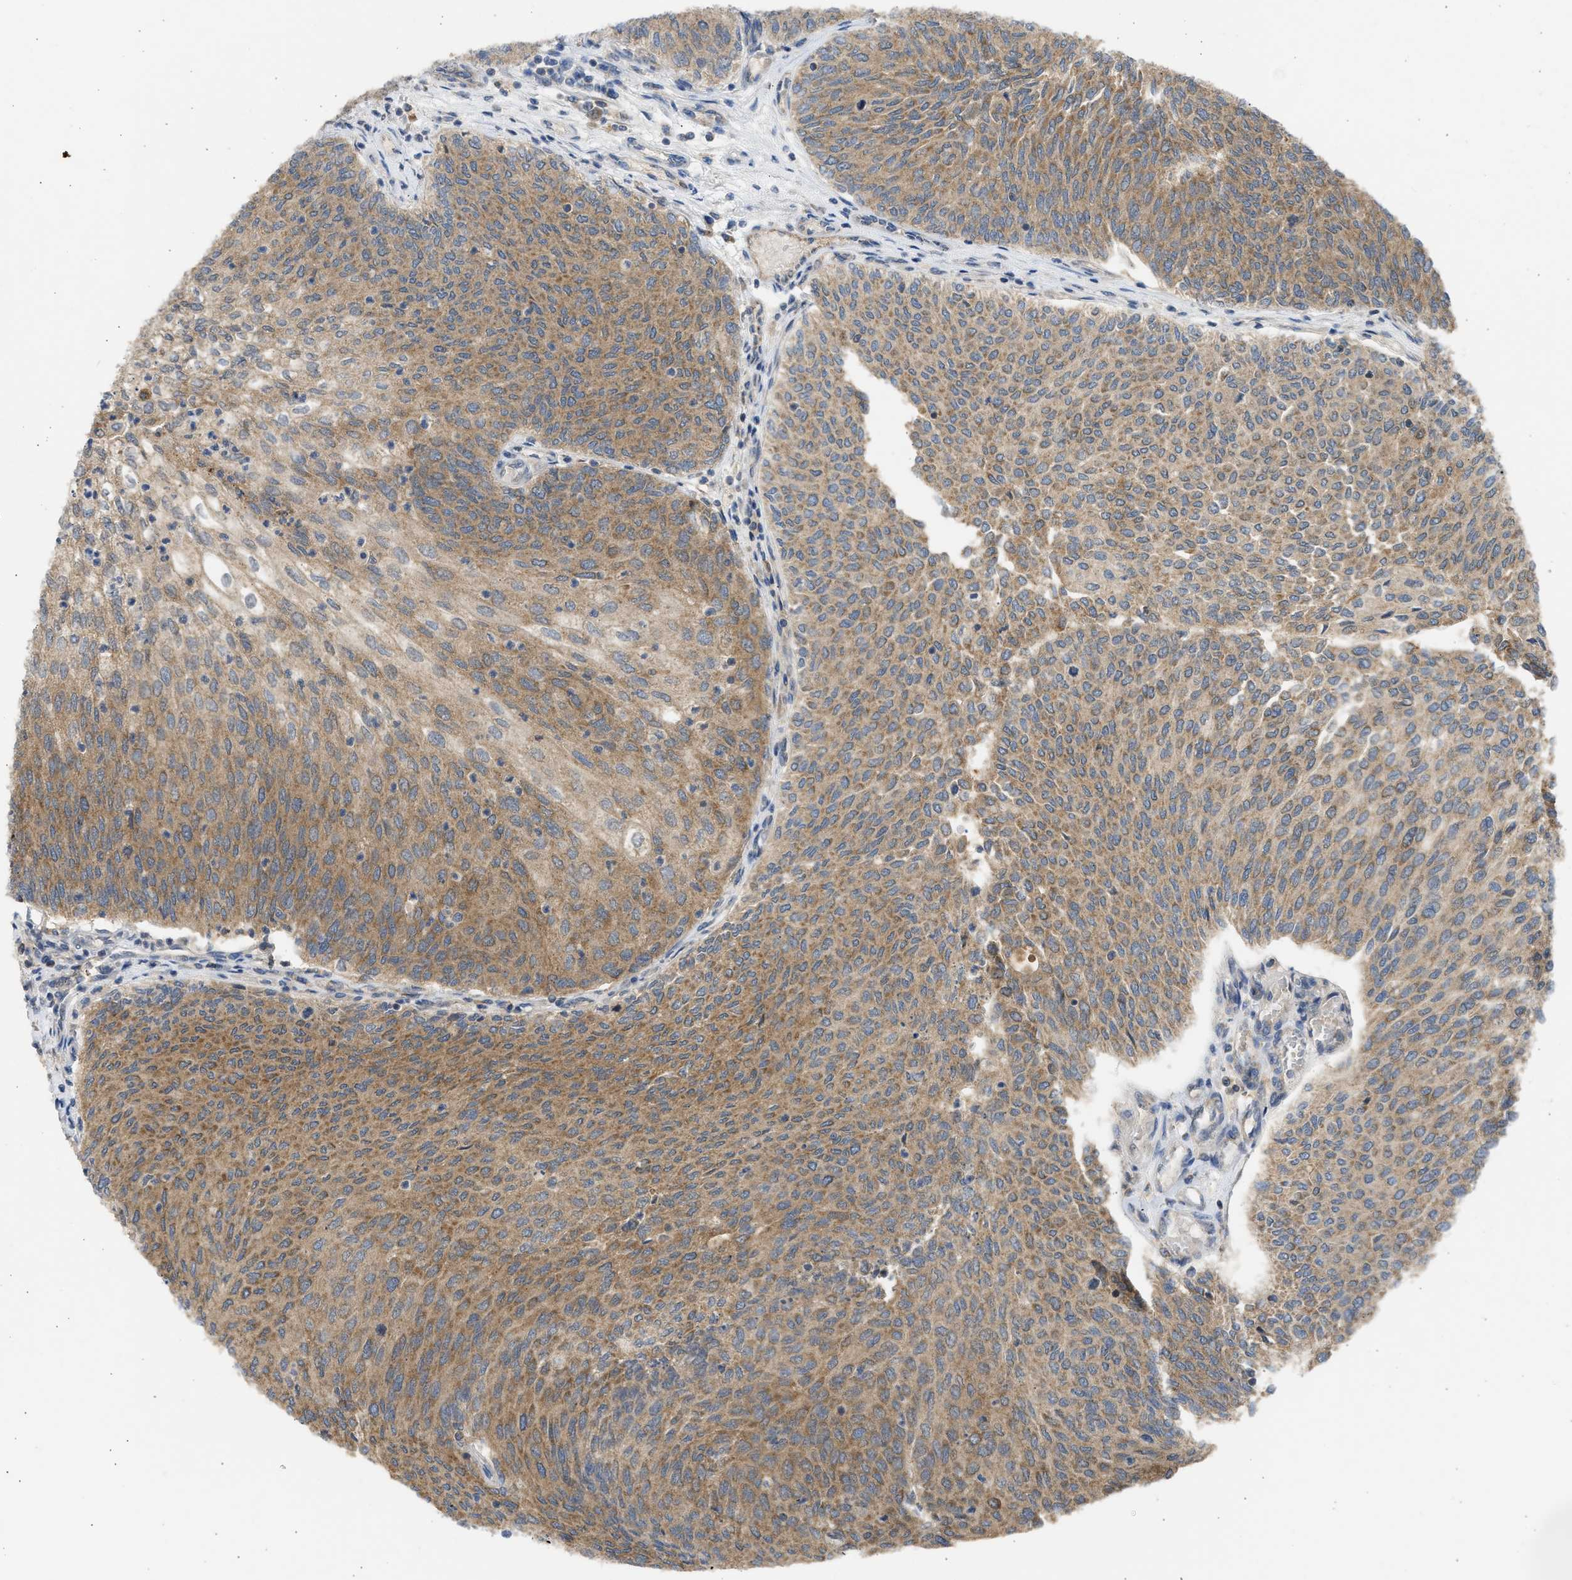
{"staining": {"intensity": "moderate", "quantity": ">75%", "location": "cytoplasmic/membranous"}, "tissue": "urothelial cancer", "cell_type": "Tumor cells", "image_type": "cancer", "snomed": [{"axis": "morphology", "description": "Urothelial carcinoma, Low grade"}, {"axis": "topography", "description": "Urinary bladder"}], "caption": "Immunohistochemistry micrograph of neoplastic tissue: human urothelial carcinoma (low-grade) stained using immunohistochemistry exhibits medium levels of moderate protein expression localized specifically in the cytoplasmic/membranous of tumor cells, appearing as a cytoplasmic/membranous brown color.", "gene": "CYP1A1", "patient": {"sex": "female", "age": 79}}